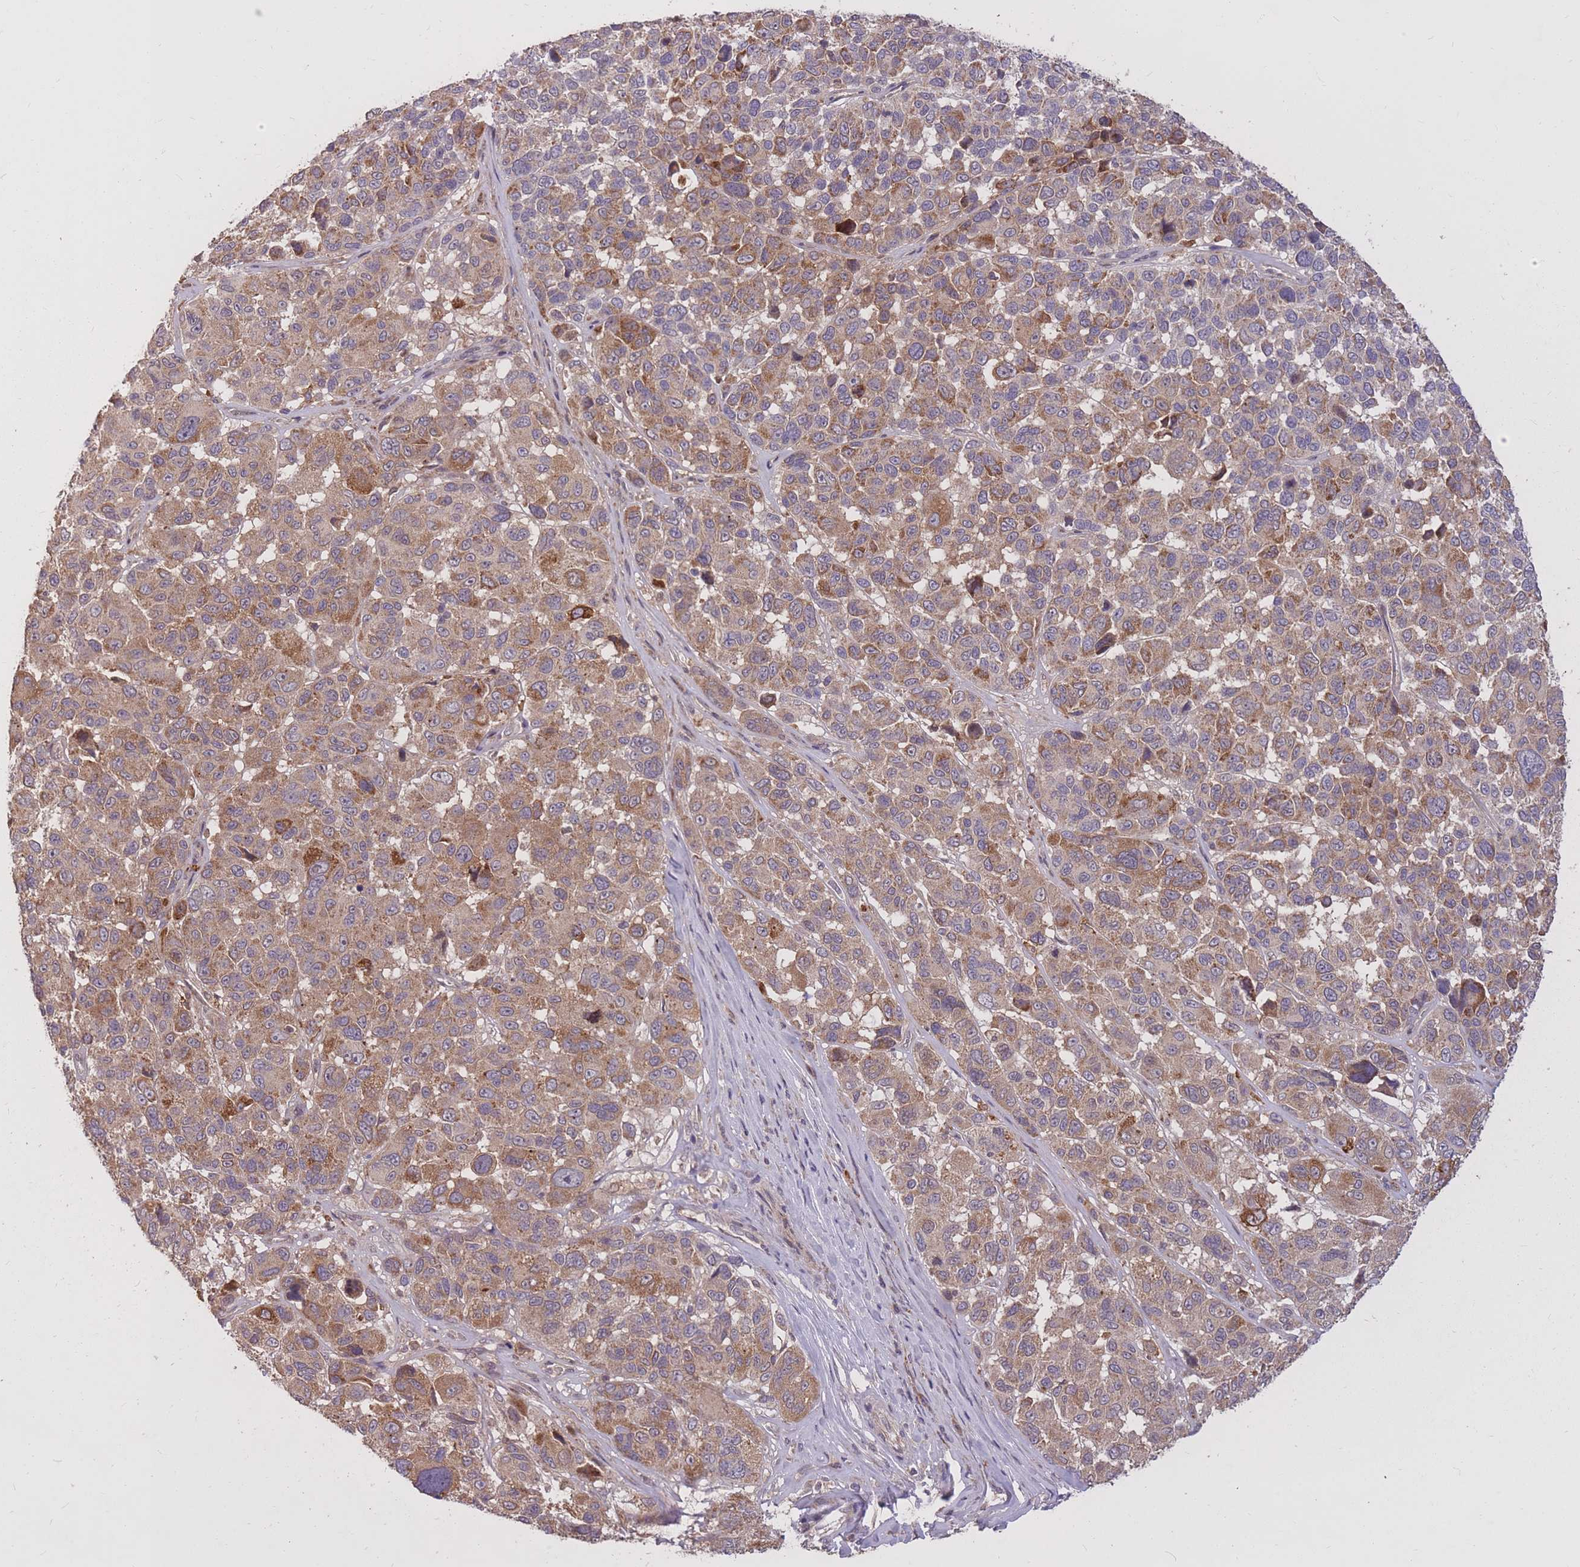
{"staining": {"intensity": "moderate", "quantity": ">75%", "location": "cytoplasmic/membranous"}, "tissue": "melanoma", "cell_type": "Tumor cells", "image_type": "cancer", "snomed": [{"axis": "morphology", "description": "Malignant melanoma, NOS"}, {"axis": "topography", "description": "Skin"}], "caption": "There is medium levels of moderate cytoplasmic/membranous staining in tumor cells of malignant melanoma, as demonstrated by immunohistochemical staining (brown color).", "gene": "IGF2BP2", "patient": {"sex": "female", "age": 66}}